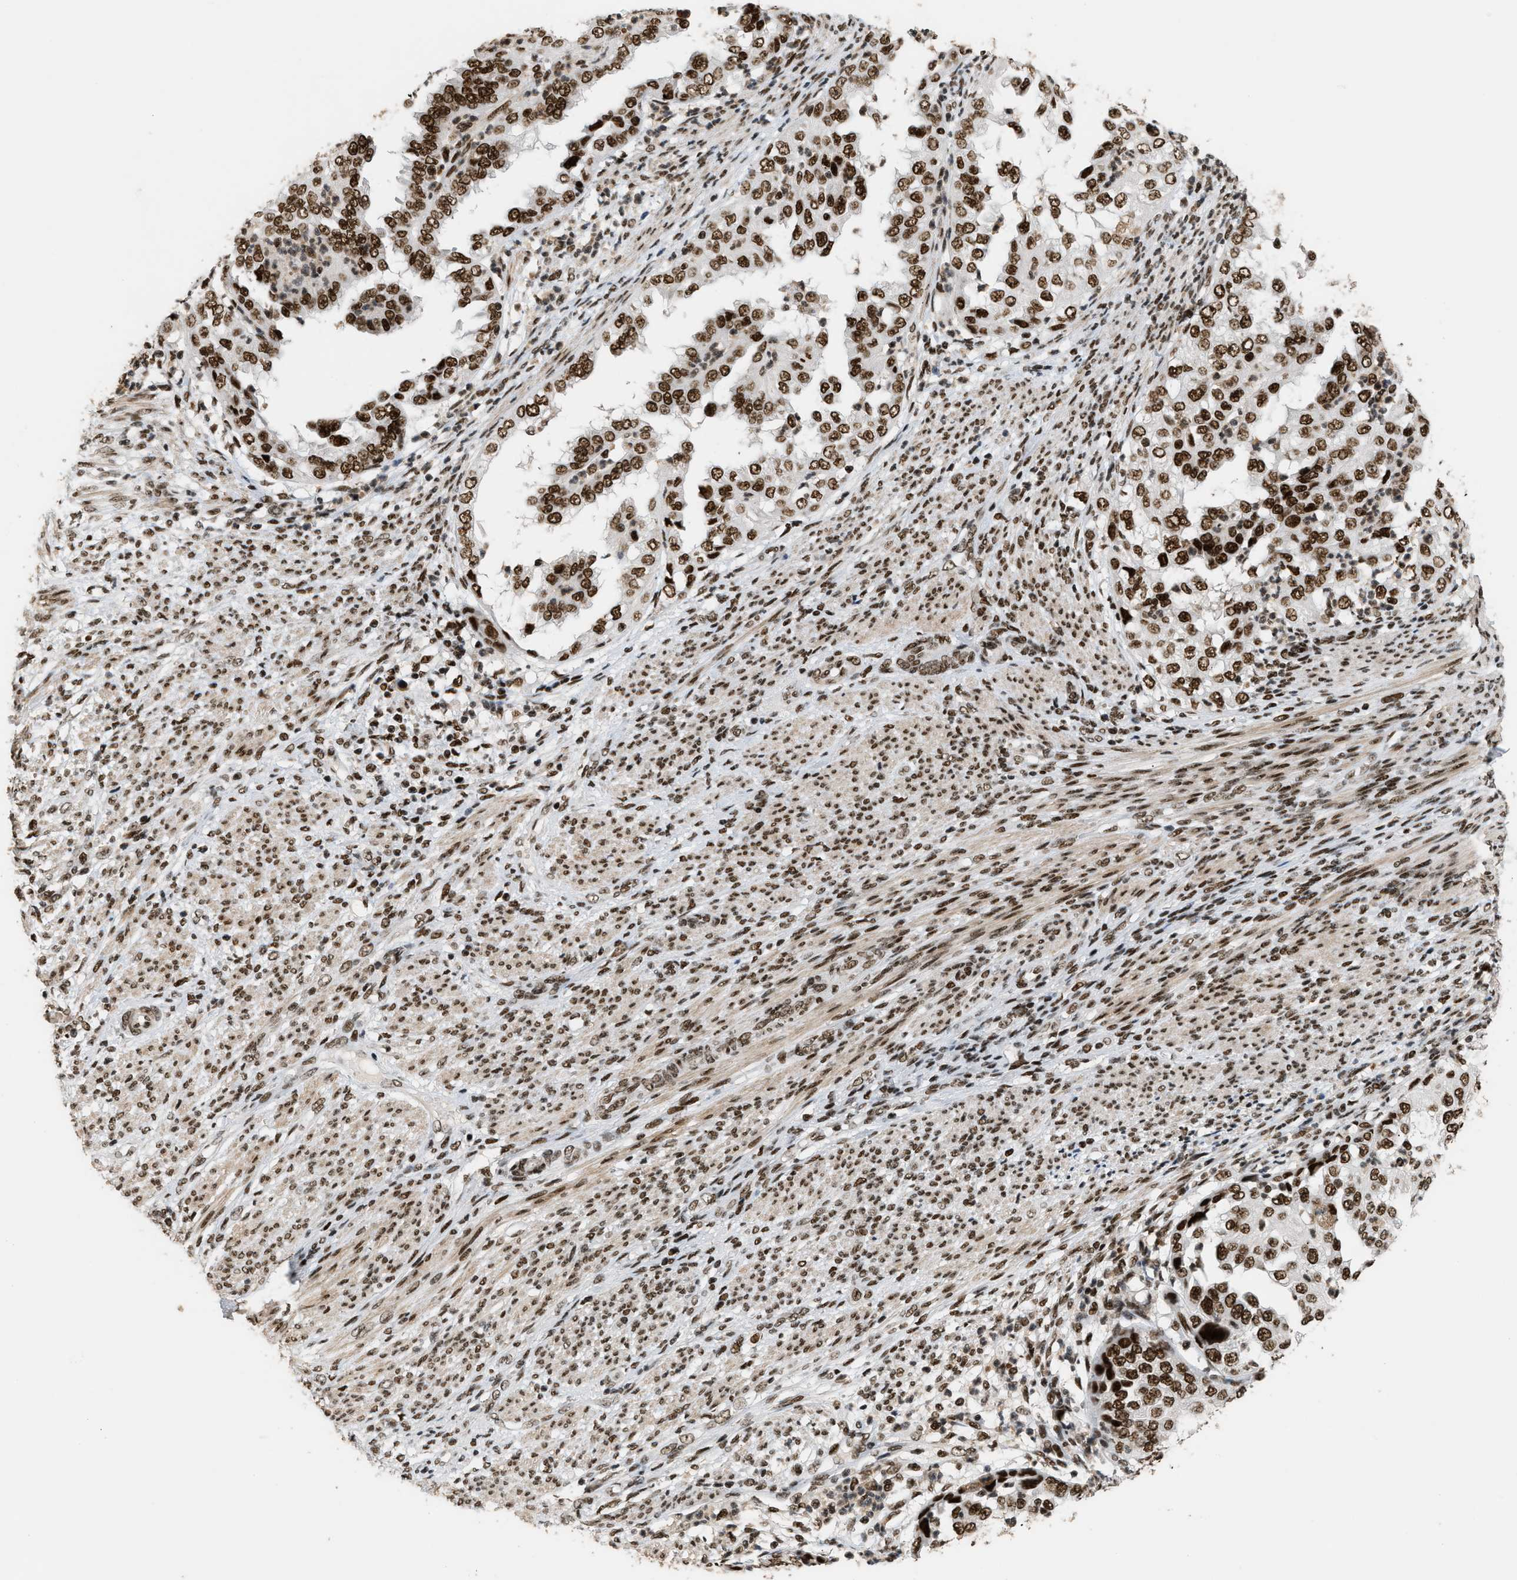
{"staining": {"intensity": "strong", "quantity": ">75%", "location": "nuclear"}, "tissue": "endometrial cancer", "cell_type": "Tumor cells", "image_type": "cancer", "snomed": [{"axis": "morphology", "description": "Adenocarcinoma, NOS"}, {"axis": "topography", "description": "Endometrium"}], "caption": "IHC of human endometrial cancer shows high levels of strong nuclear positivity in about >75% of tumor cells.", "gene": "SMARCB1", "patient": {"sex": "female", "age": 85}}